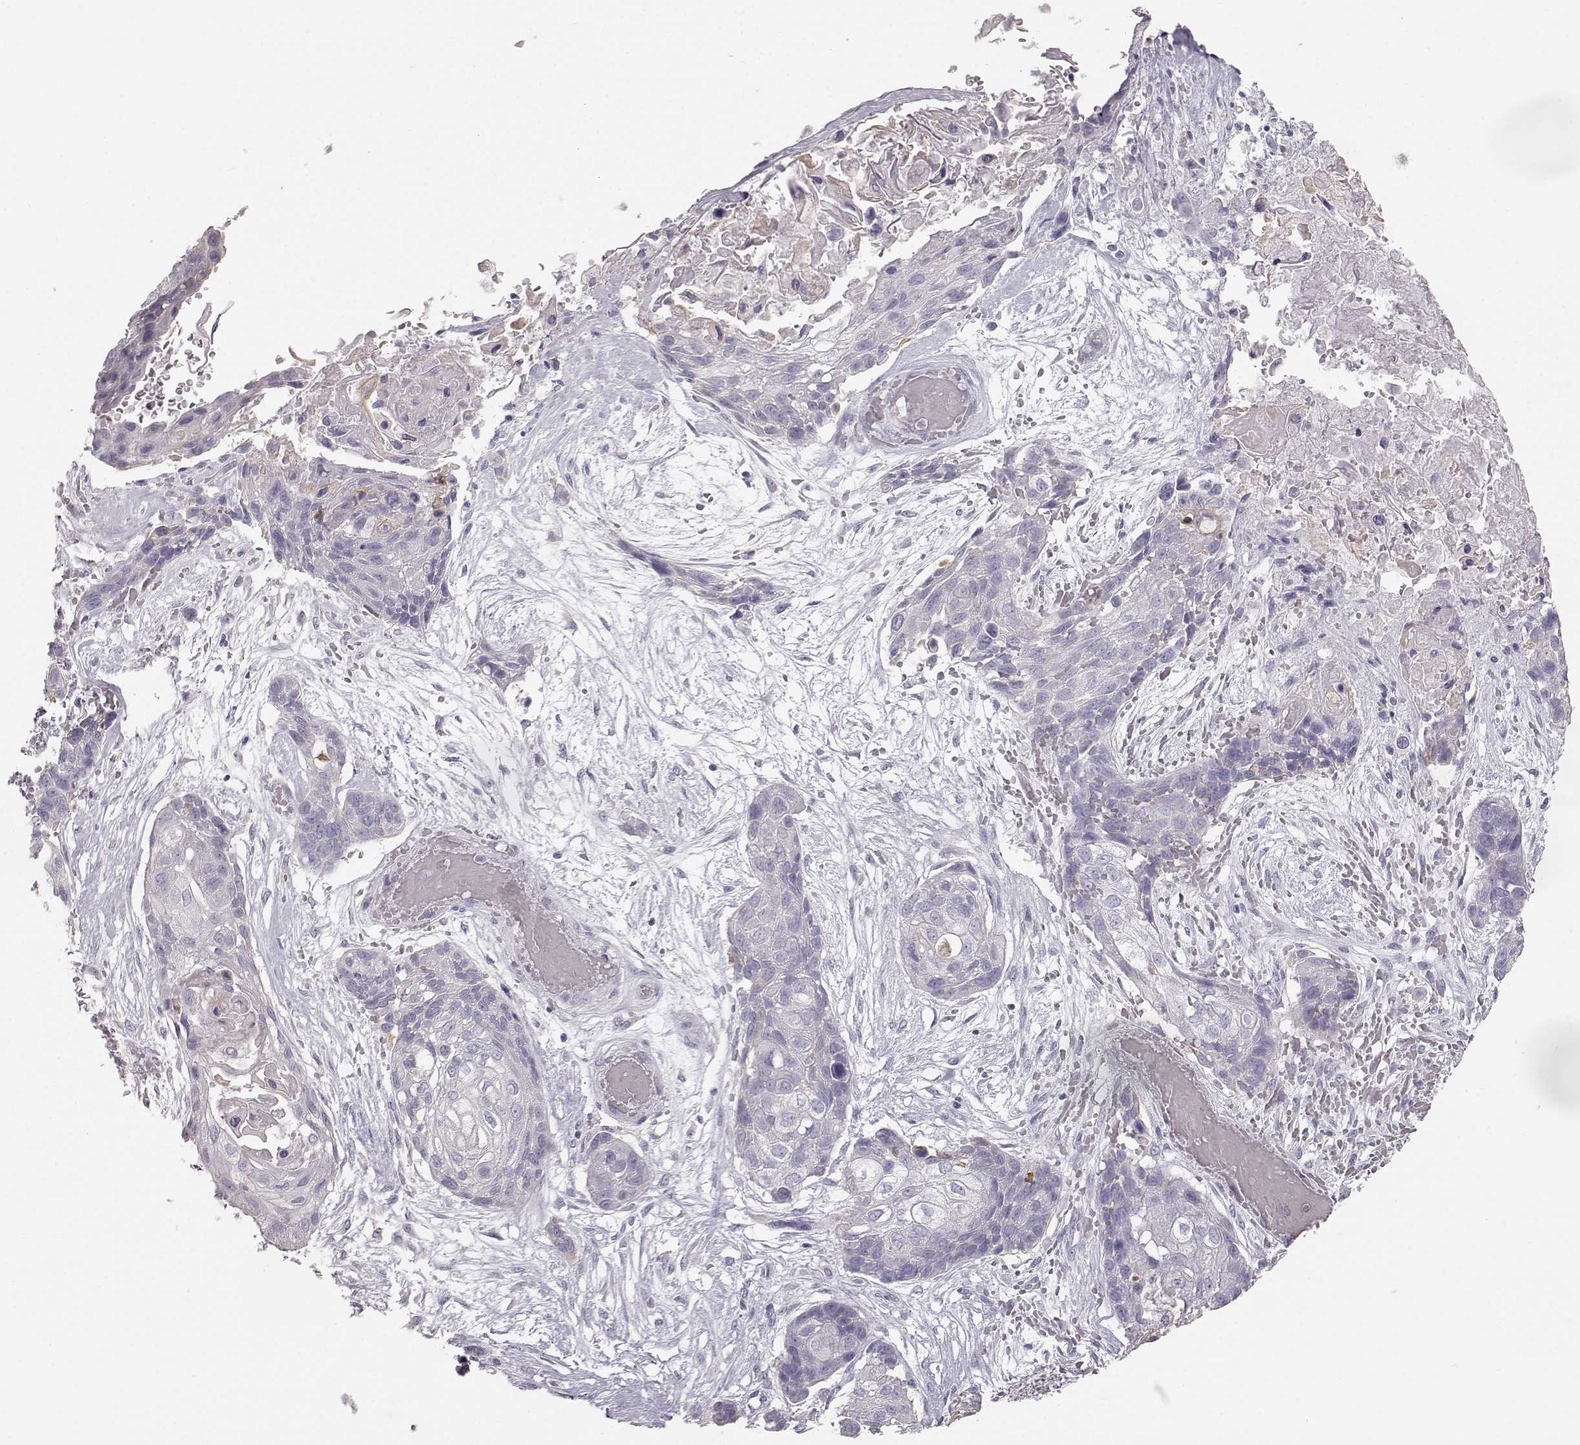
{"staining": {"intensity": "negative", "quantity": "none", "location": "none"}, "tissue": "lung cancer", "cell_type": "Tumor cells", "image_type": "cancer", "snomed": [{"axis": "morphology", "description": "Squamous cell carcinoma, NOS"}, {"axis": "topography", "description": "Lung"}], "caption": "Squamous cell carcinoma (lung) was stained to show a protein in brown. There is no significant staining in tumor cells.", "gene": "KRT33A", "patient": {"sex": "male", "age": 69}}